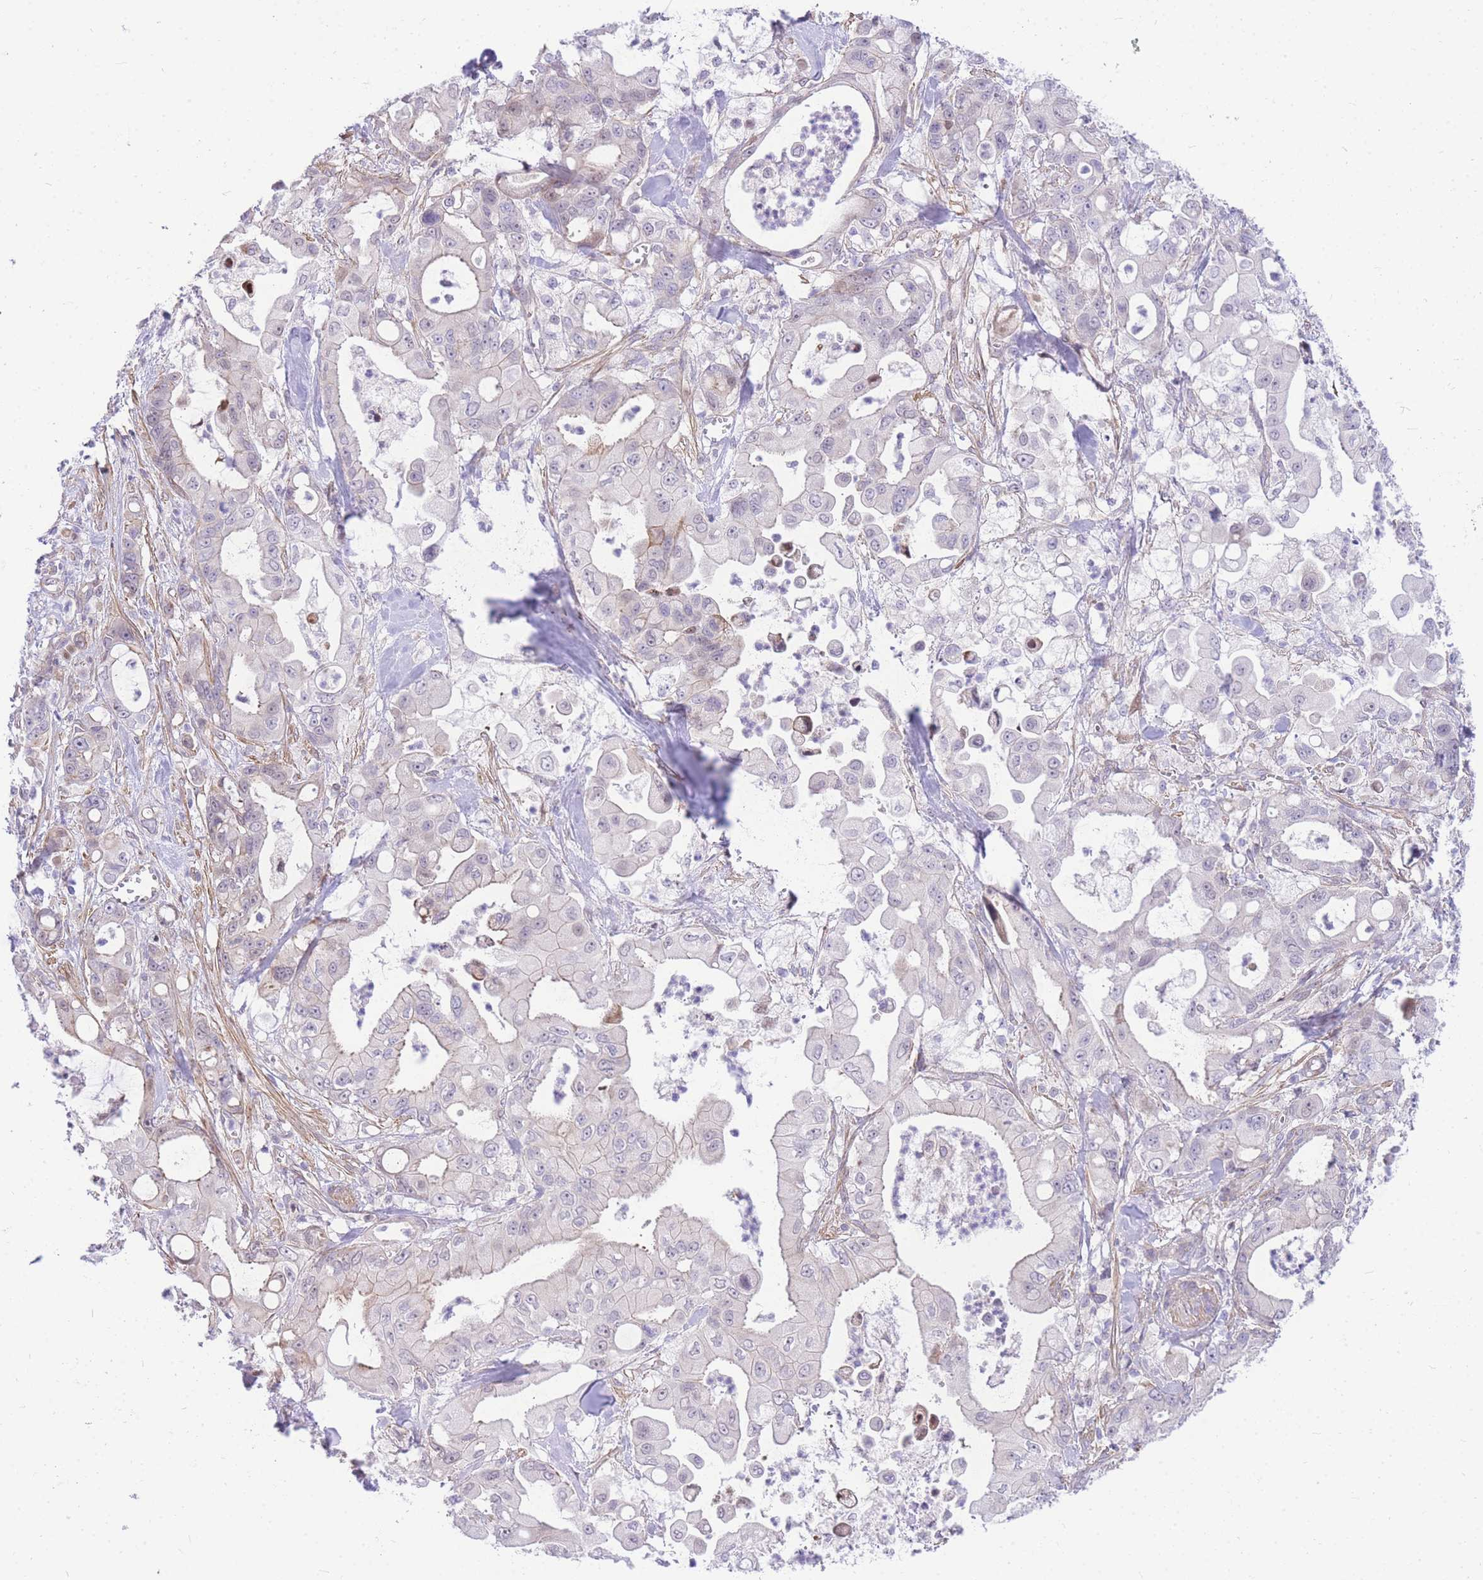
{"staining": {"intensity": "weak", "quantity": "<25%", "location": "cytoplasmic/membranous"}, "tissue": "pancreatic cancer", "cell_type": "Tumor cells", "image_type": "cancer", "snomed": [{"axis": "morphology", "description": "Adenocarcinoma, NOS"}, {"axis": "topography", "description": "Pancreas"}], "caption": "DAB immunohistochemical staining of human pancreatic cancer (adenocarcinoma) displays no significant expression in tumor cells.", "gene": "S100PBP", "patient": {"sex": "male", "age": 68}}